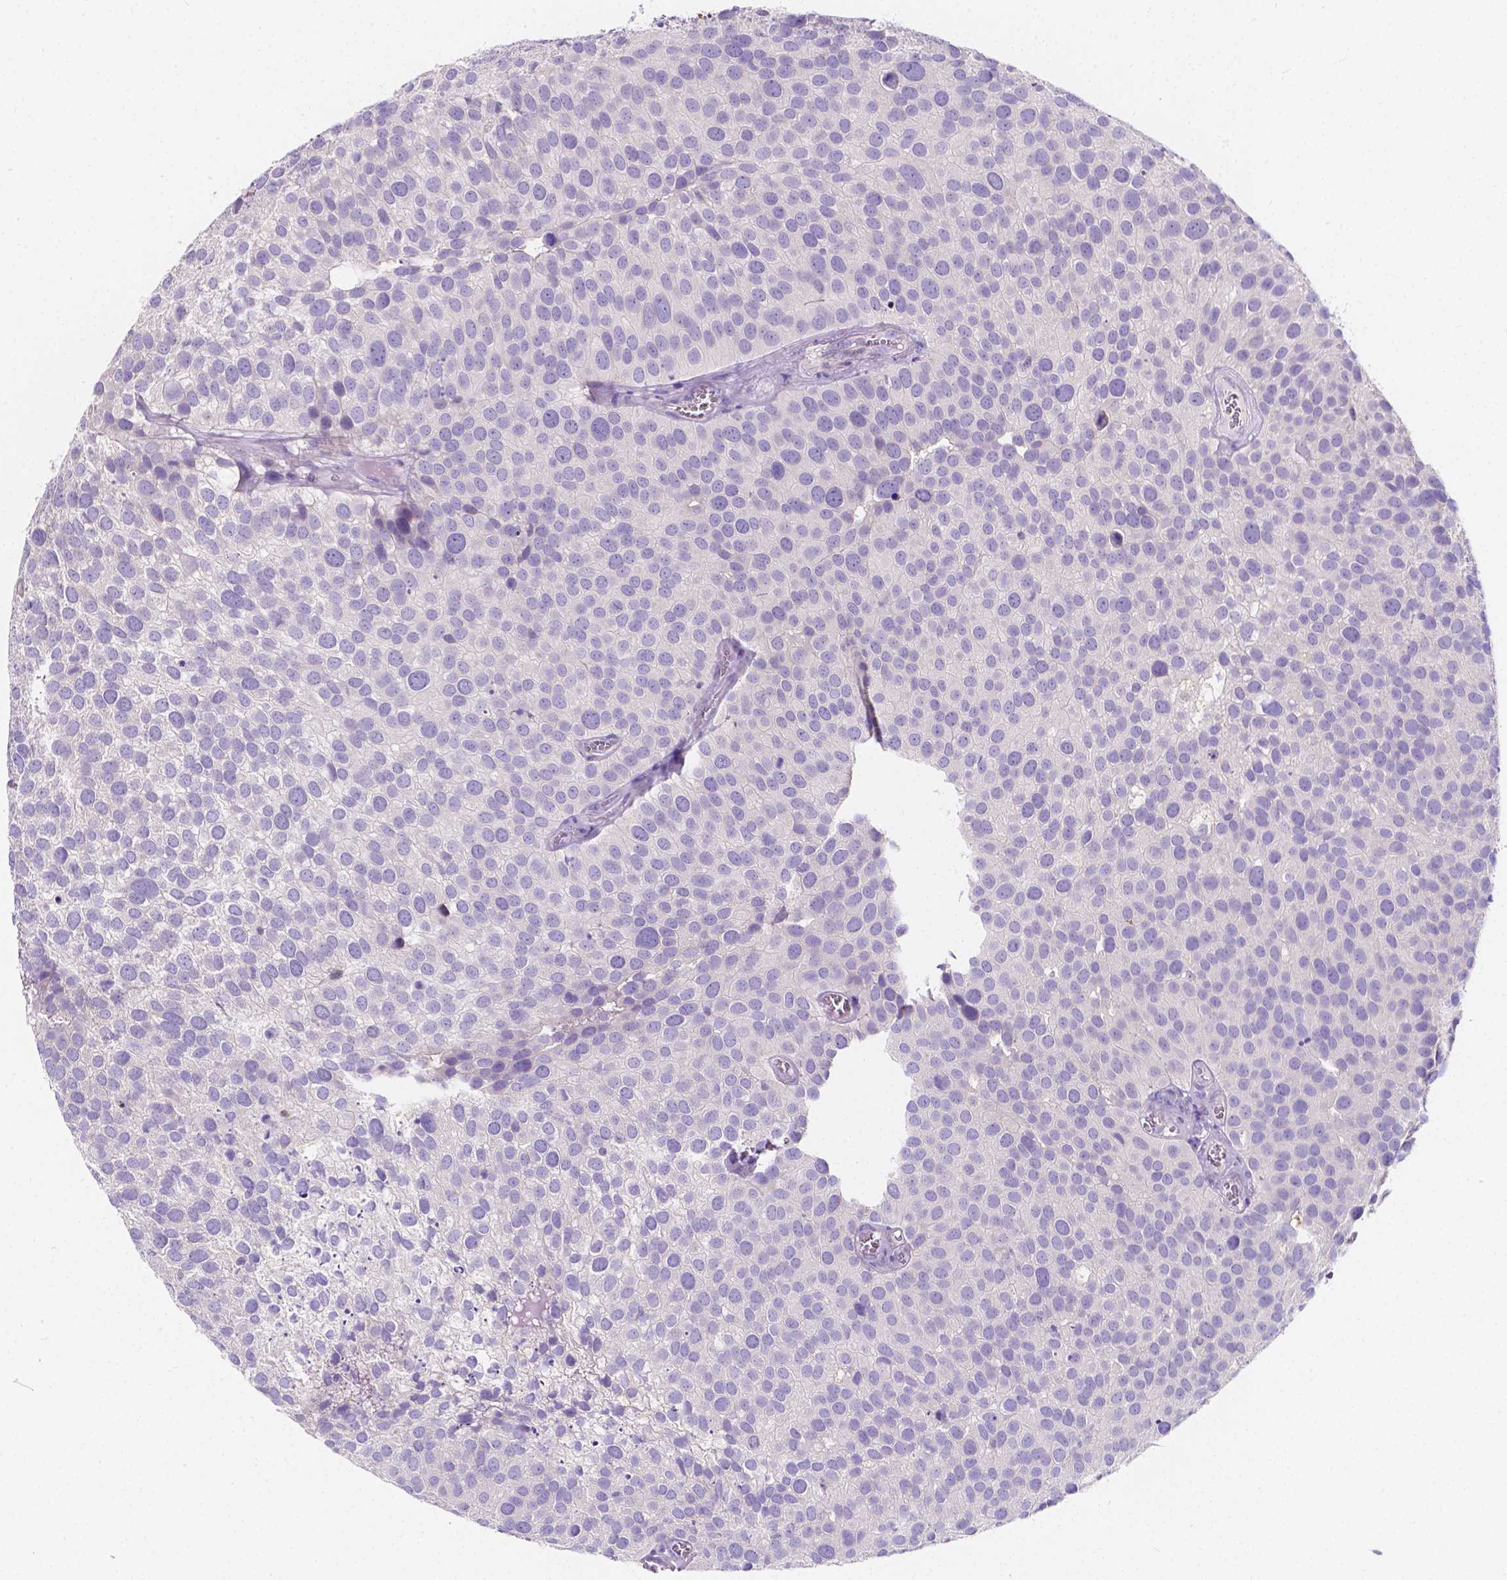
{"staining": {"intensity": "negative", "quantity": "none", "location": "none"}, "tissue": "urothelial cancer", "cell_type": "Tumor cells", "image_type": "cancer", "snomed": [{"axis": "morphology", "description": "Urothelial carcinoma, Low grade"}, {"axis": "topography", "description": "Urinary bladder"}], "caption": "An IHC micrograph of urothelial carcinoma (low-grade) is shown. There is no staining in tumor cells of urothelial carcinoma (low-grade).", "gene": "CLSTN2", "patient": {"sex": "female", "age": 69}}